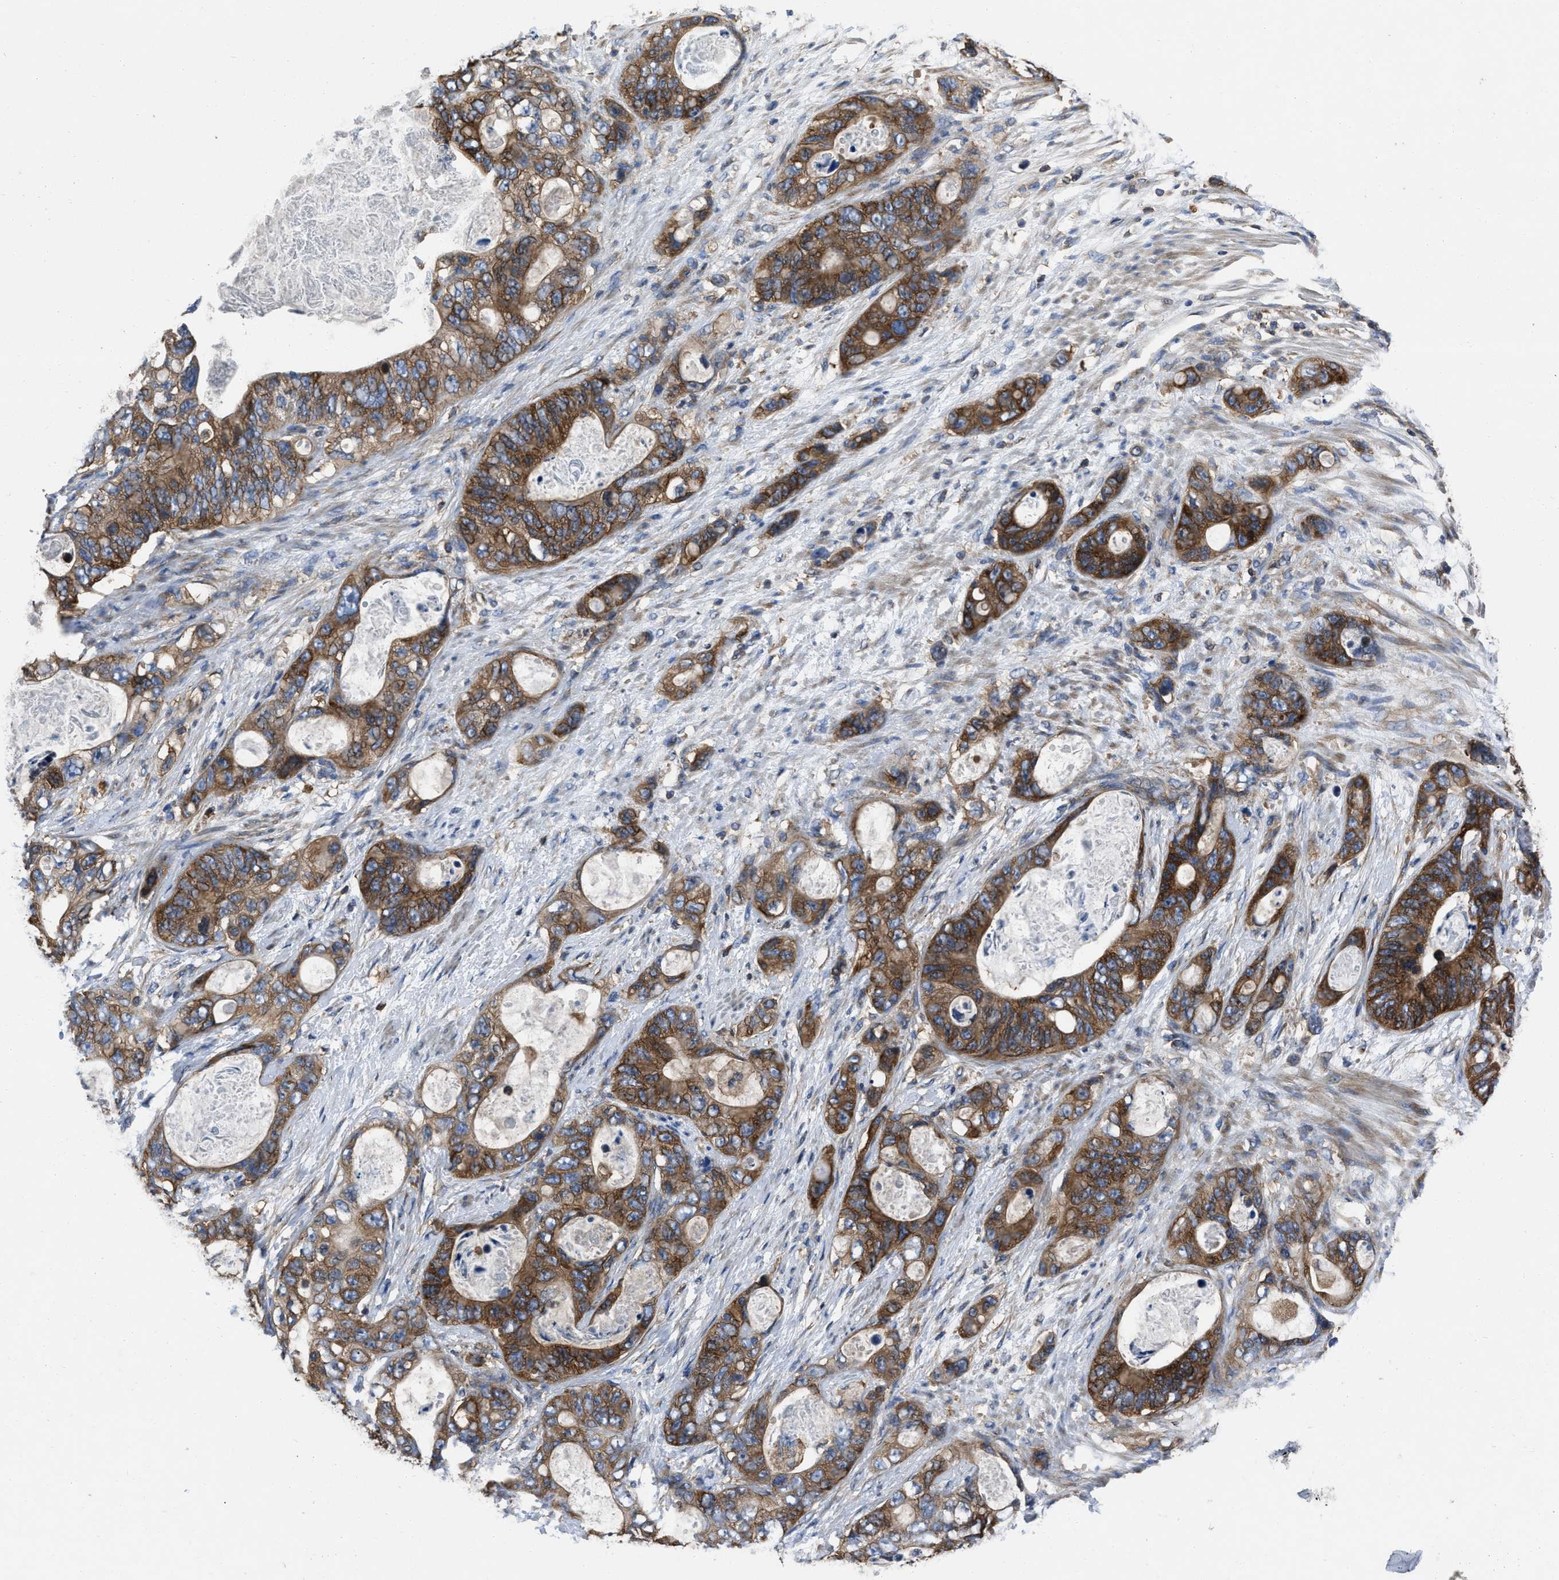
{"staining": {"intensity": "strong", "quantity": ">75%", "location": "cytoplasmic/membranous"}, "tissue": "stomach cancer", "cell_type": "Tumor cells", "image_type": "cancer", "snomed": [{"axis": "morphology", "description": "Normal tissue, NOS"}, {"axis": "morphology", "description": "Adenocarcinoma, NOS"}, {"axis": "topography", "description": "Stomach"}], "caption": "Immunohistochemical staining of human adenocarcinoma (stomach) demonstrates strong cytoplasmic/membranous protein staining in about >75% of tumor cells. The staining is performed using DAB (3,3'-diaminobenzidine) brown chromogen to label protein expression. The nuclei are counter-stained blue using hematoxylin.", "gene": "YARS1", "patient": {"sex": "female", "age": 89}}